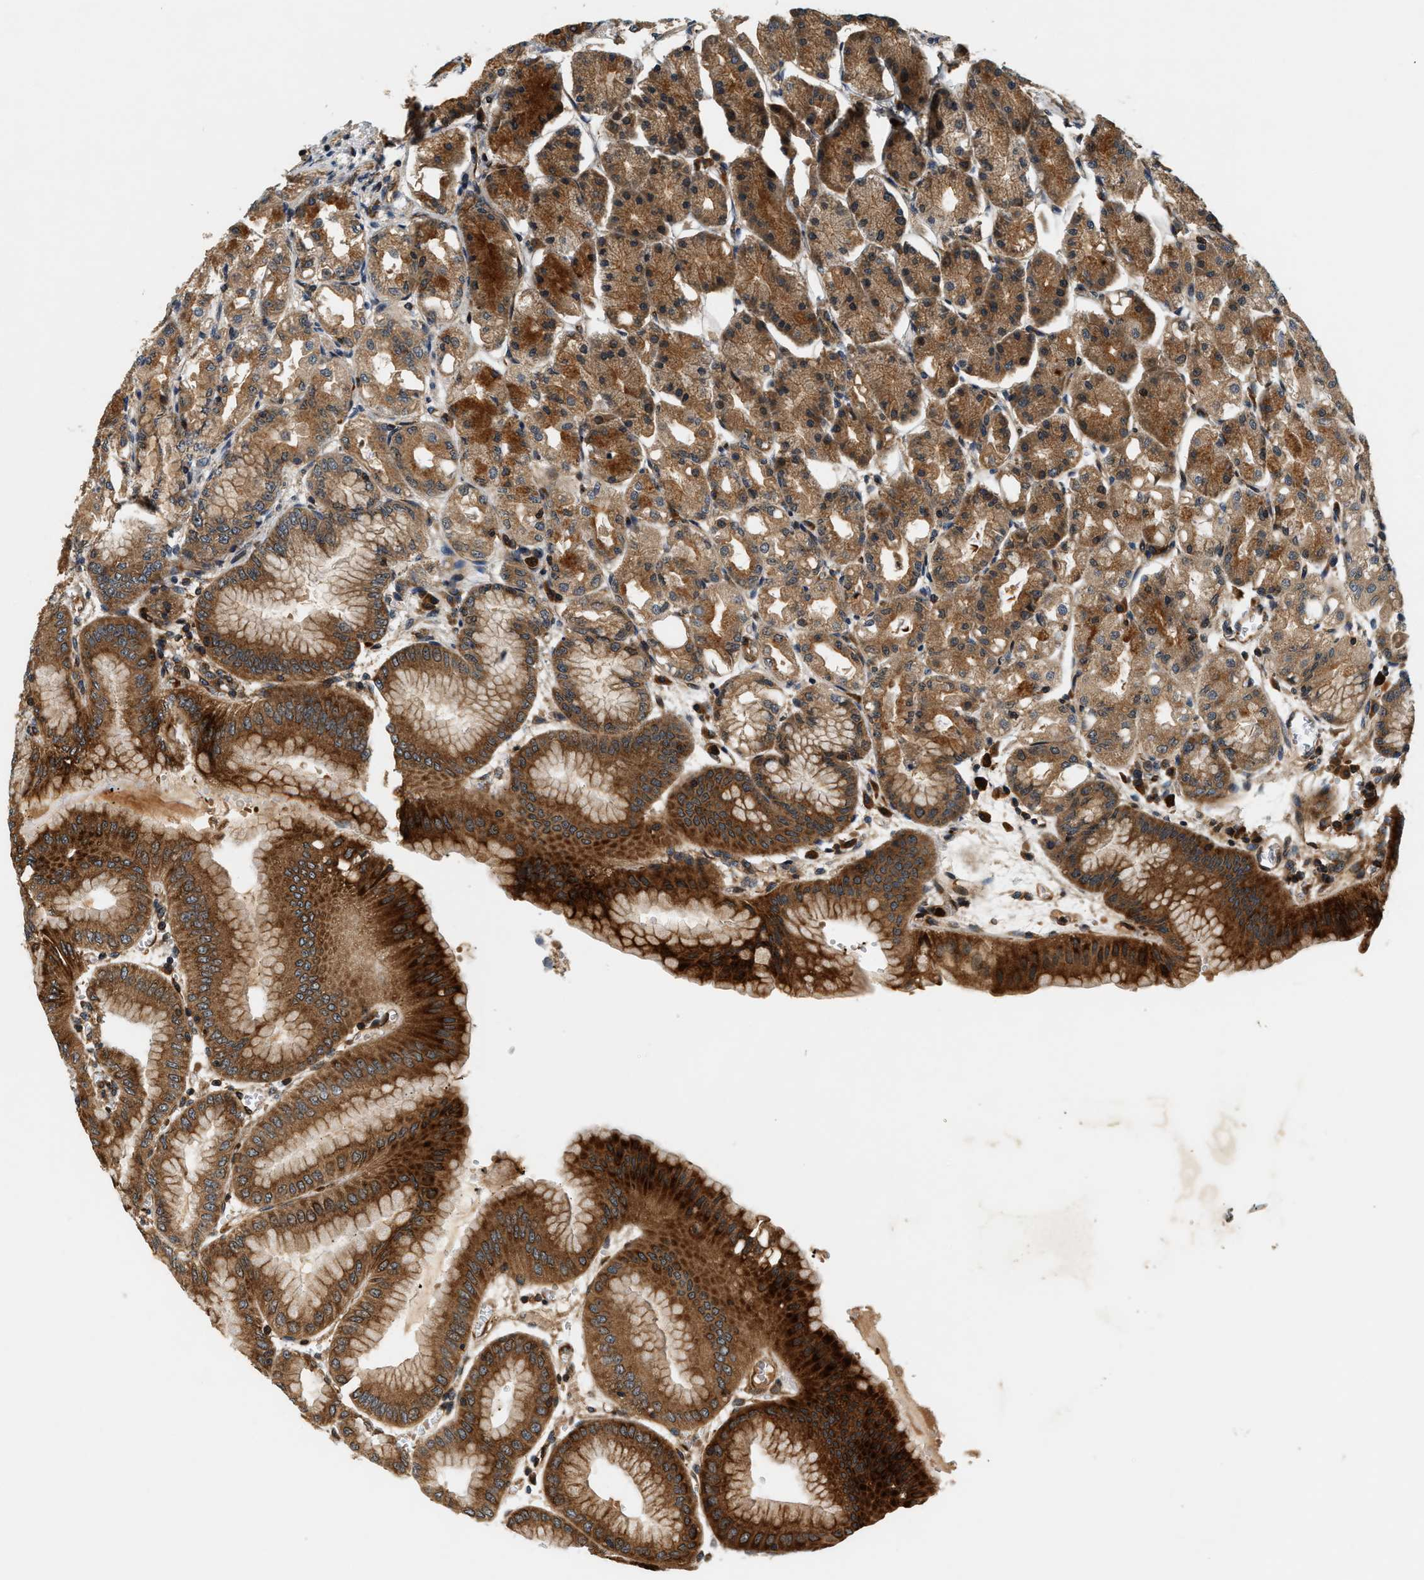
{"staining": {"intensity": "strong", "quantity": ">75%", "location": "cytoplasmic/membranous"}, "tissue": "stomach", "cell_type": "Glandular cells", "image_type": "normal", "snomed": [{"axis": "morphology", "description": "Normal tissue, NOS"}, {"axis": "topography", "description": "Stomach, lower"}], "caption": "Strong cytoplasmic/membranous staining is appreciated in approximately >75% of glandular cells in normal stomach. (brown staining indicates protein expression, while blue staining denotes nuclei).", "gene": "SAMD9", "patient": {"sex": "male", "age": 71}}